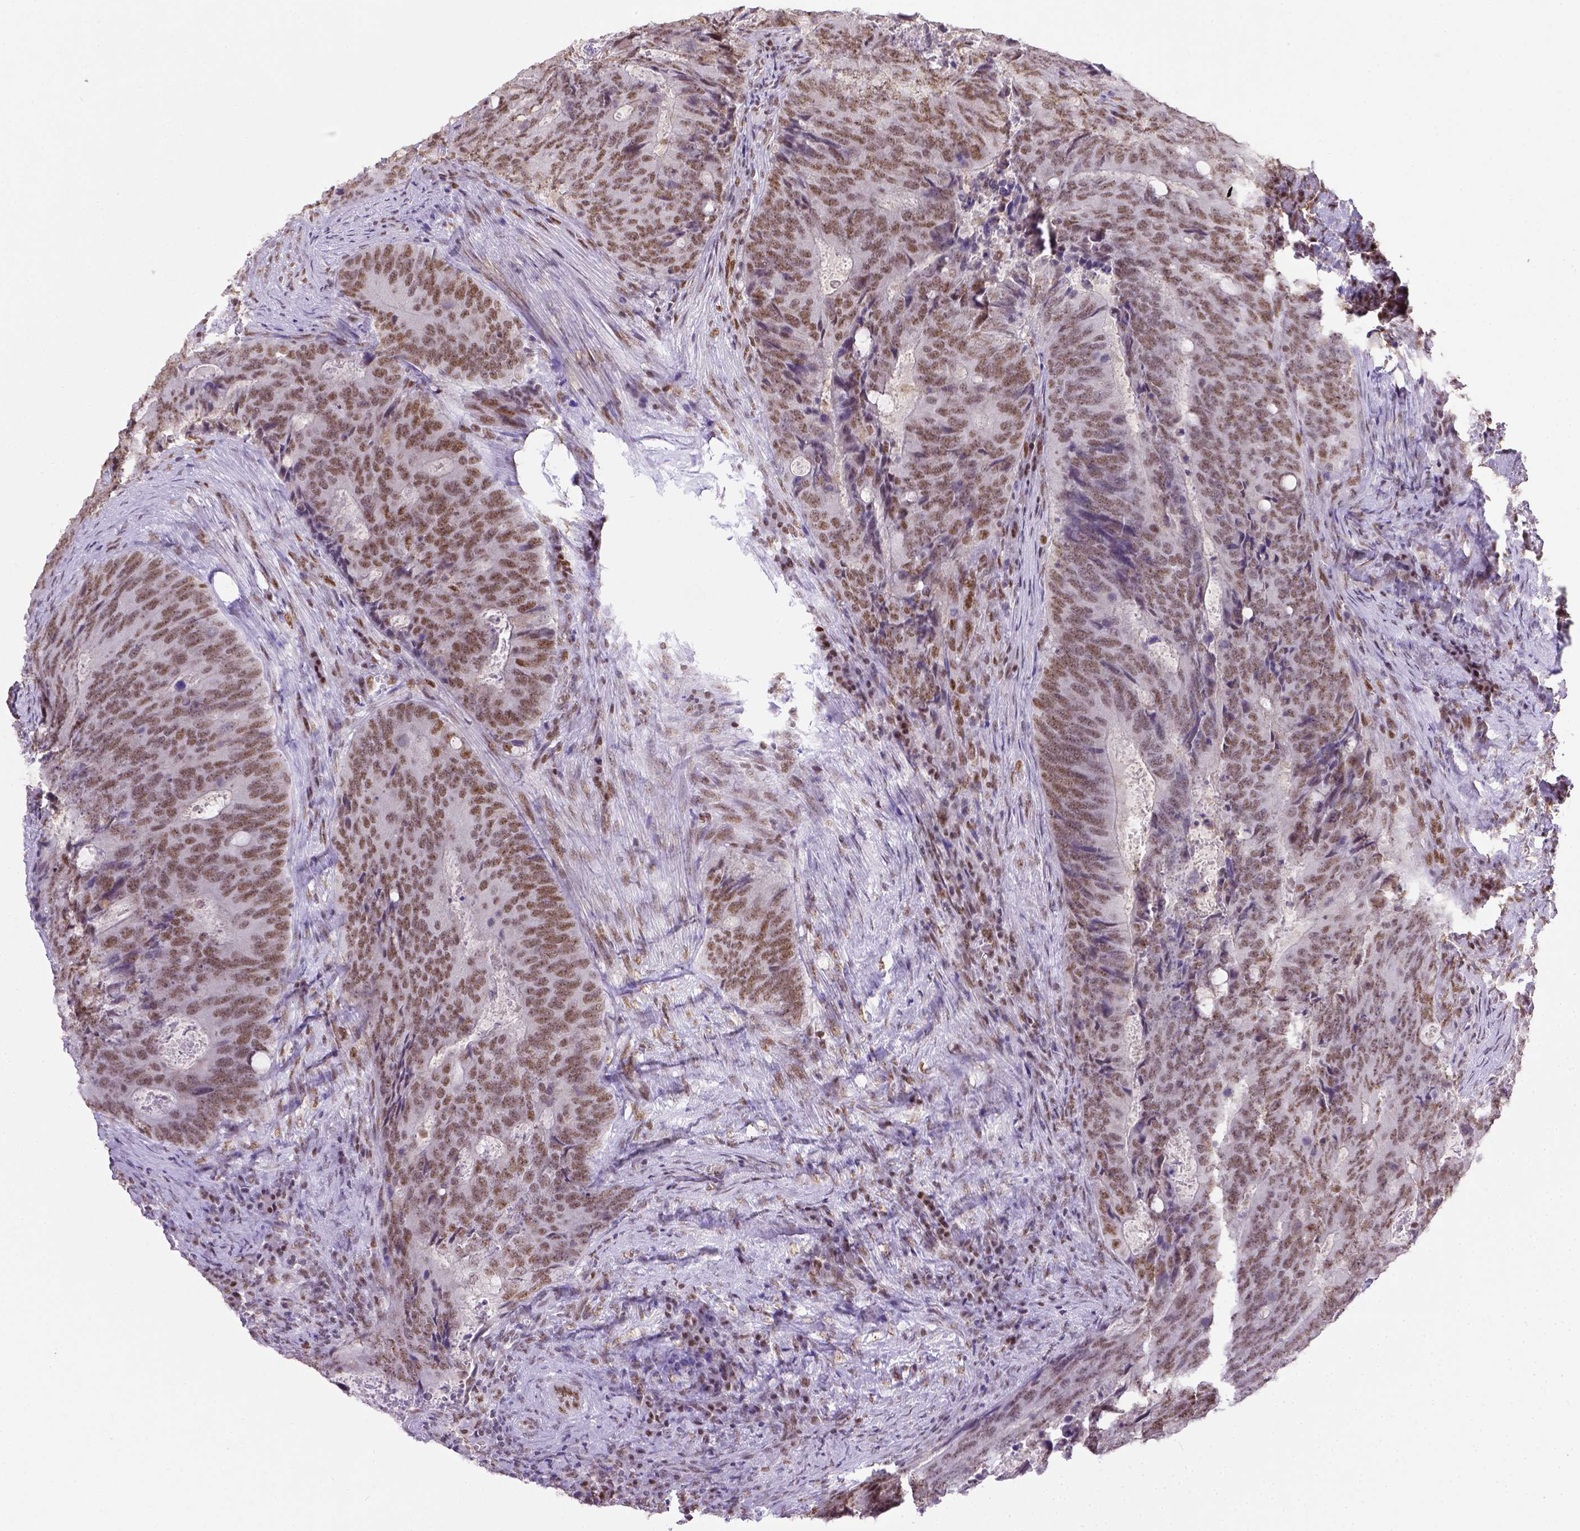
{"staining": {"intensity": "moderate", "quantity": ">75%", "location": "nuclear"}, "tissue": "colorectal cancer", "cell_type": "Tumor cells", "image_type": "cancer", "snomed": [{"axis": "morphology", "description": "Adenocarcinoma, NOS"}, {"axis": "topography", "description": "Colon"}], "caption": "IHC of colorectal adenocarcinoma demonstrates medium levels of moderate nuclear positivity in approximately >75% of tumor cells.", "gene": "ERCC1", "patient": {"sex": "male", "age": 67}}